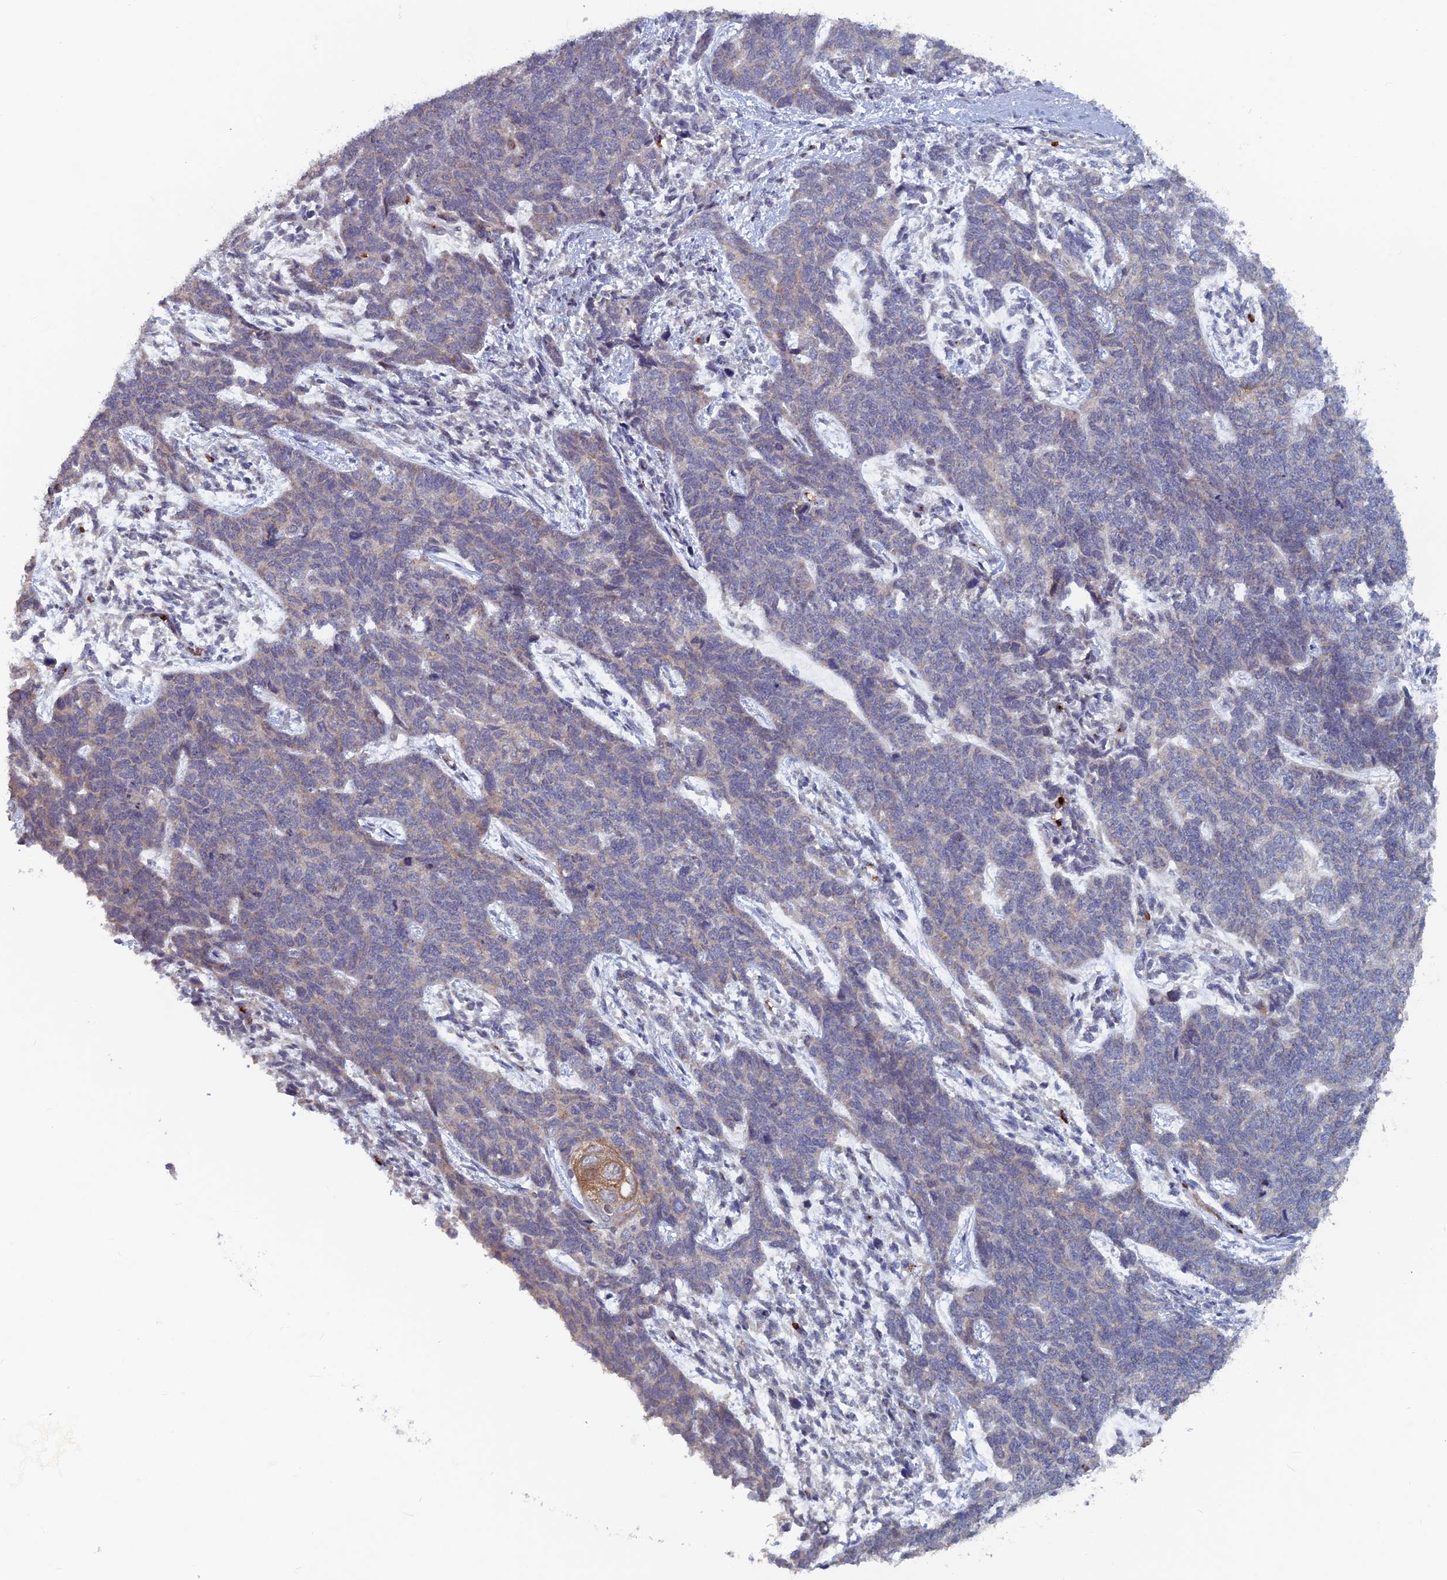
{"staining": {"intensity": "moderate", "quantity": "<25%", "location": "cytoplasmic/membranous"}, "tissue": "cervical cancer", "cell_type": "Tumor cells", "image_type": "cancer", "snomed": [{"axis": "morphology", "description": "Squamous cell carcinoma, NOS"}, {"axis": "topography", "description": "Cervix"}], "caption": "This is a histology image of immunohistochemistry (IHC) staining of cervical cancer, which shows moderate staining in the cytoplasmic/membranous of tumor cells.", "gene": "SH3D21", "patient": {"sex": "female", "age": 63}}